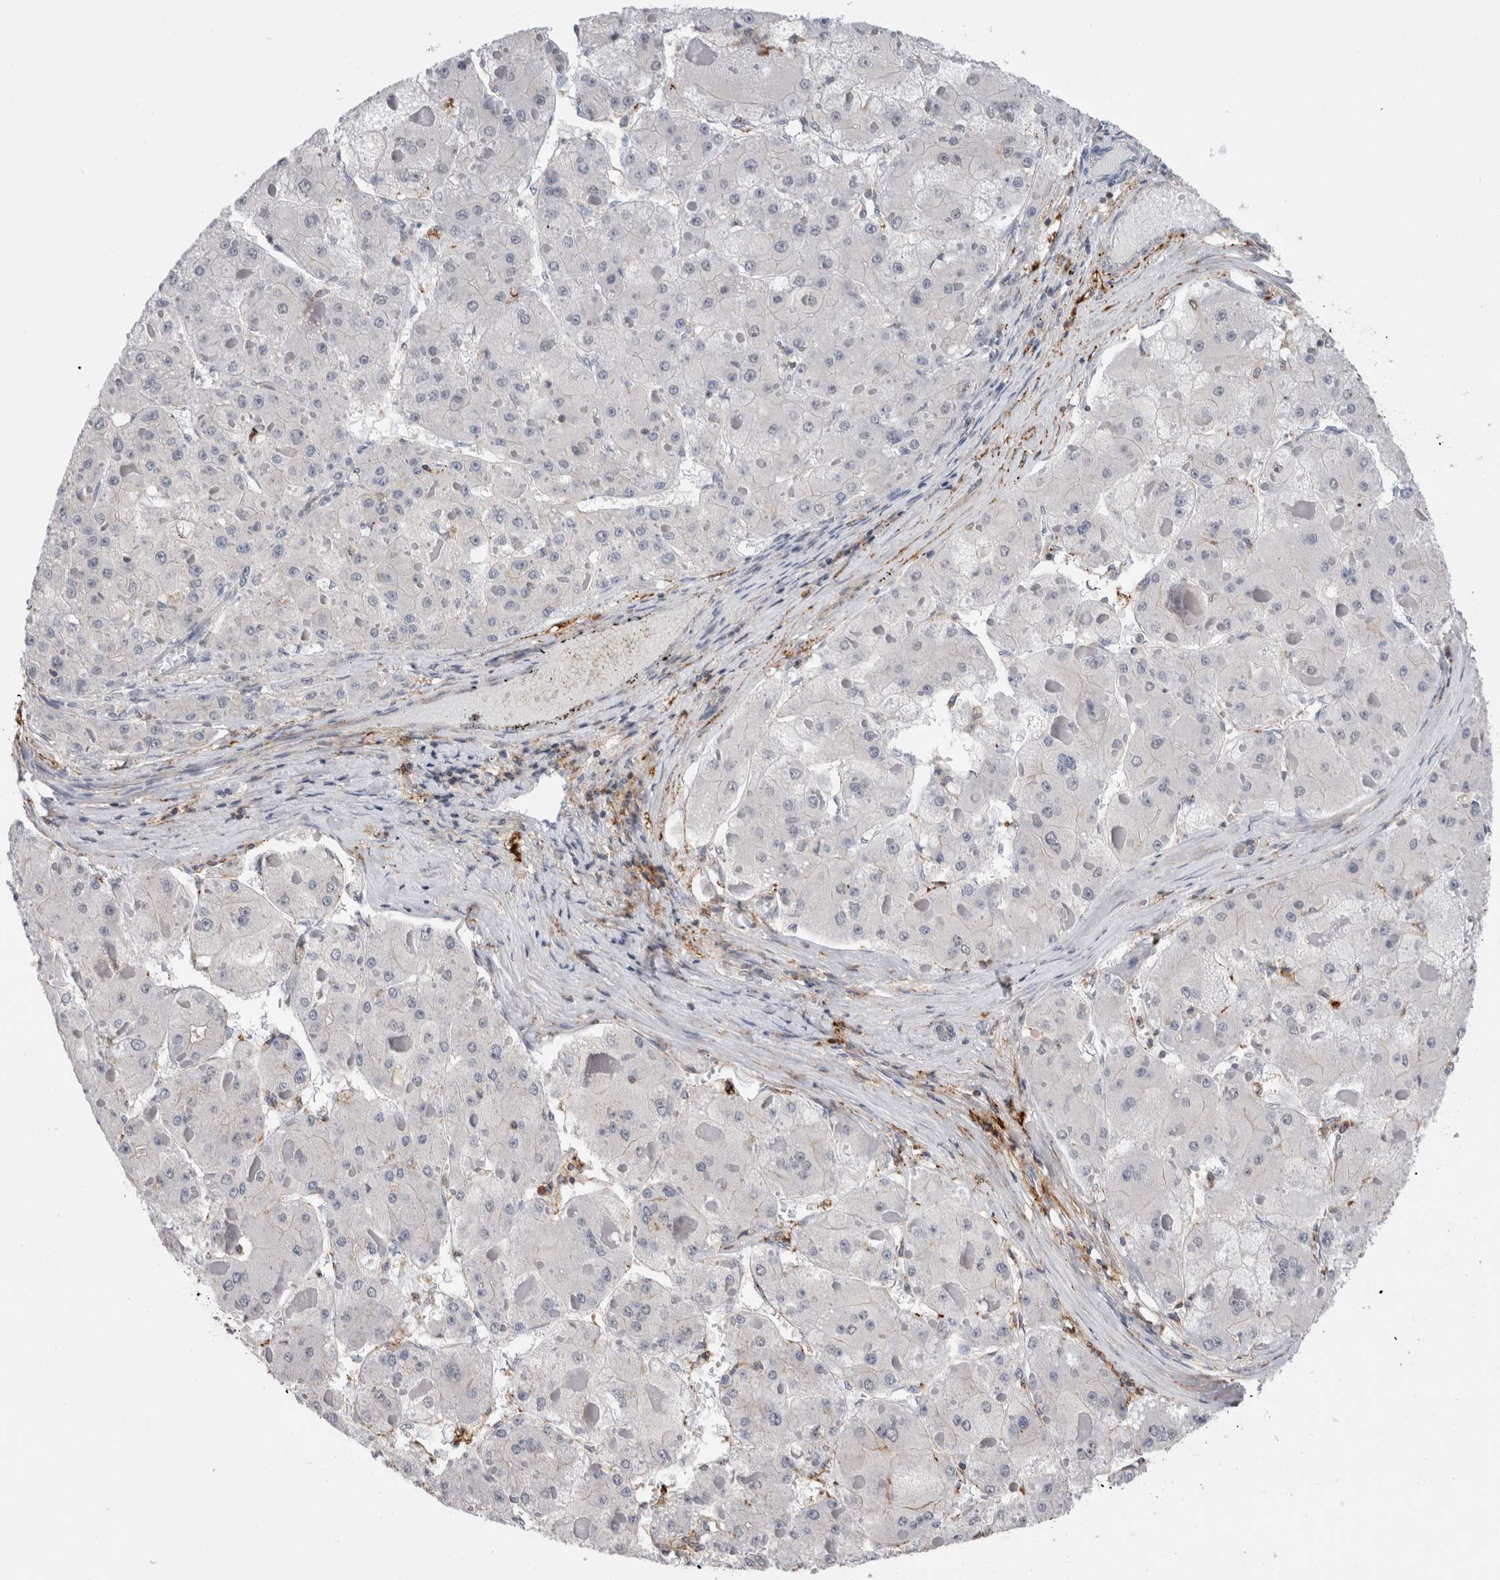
{"staining": {"intensity": "negative", "quantity": "none", "location": "none"}, "tissue": "liver cancer", "cell_type": "Tumor cells", "image_type": "cancer", "snomed": [{"axis": "morphology", "description": "Carcinoma, Hepatocellular, NOS"}, {"axis": "topography", "description": "Liver"}], "caption": "Immunohistochemical staining of liver cancer (hepatocellular carcinoma) exhibits no significant staining in tumor cells. (Stains: DAB (3,3'-diaminobenzidine) IHC with hematoxylin counter stain, Microscopy: brightfield microscopy at high magnification).", "gene": "CCDC88B", "patient": {"sex": "female", "age": 73}}